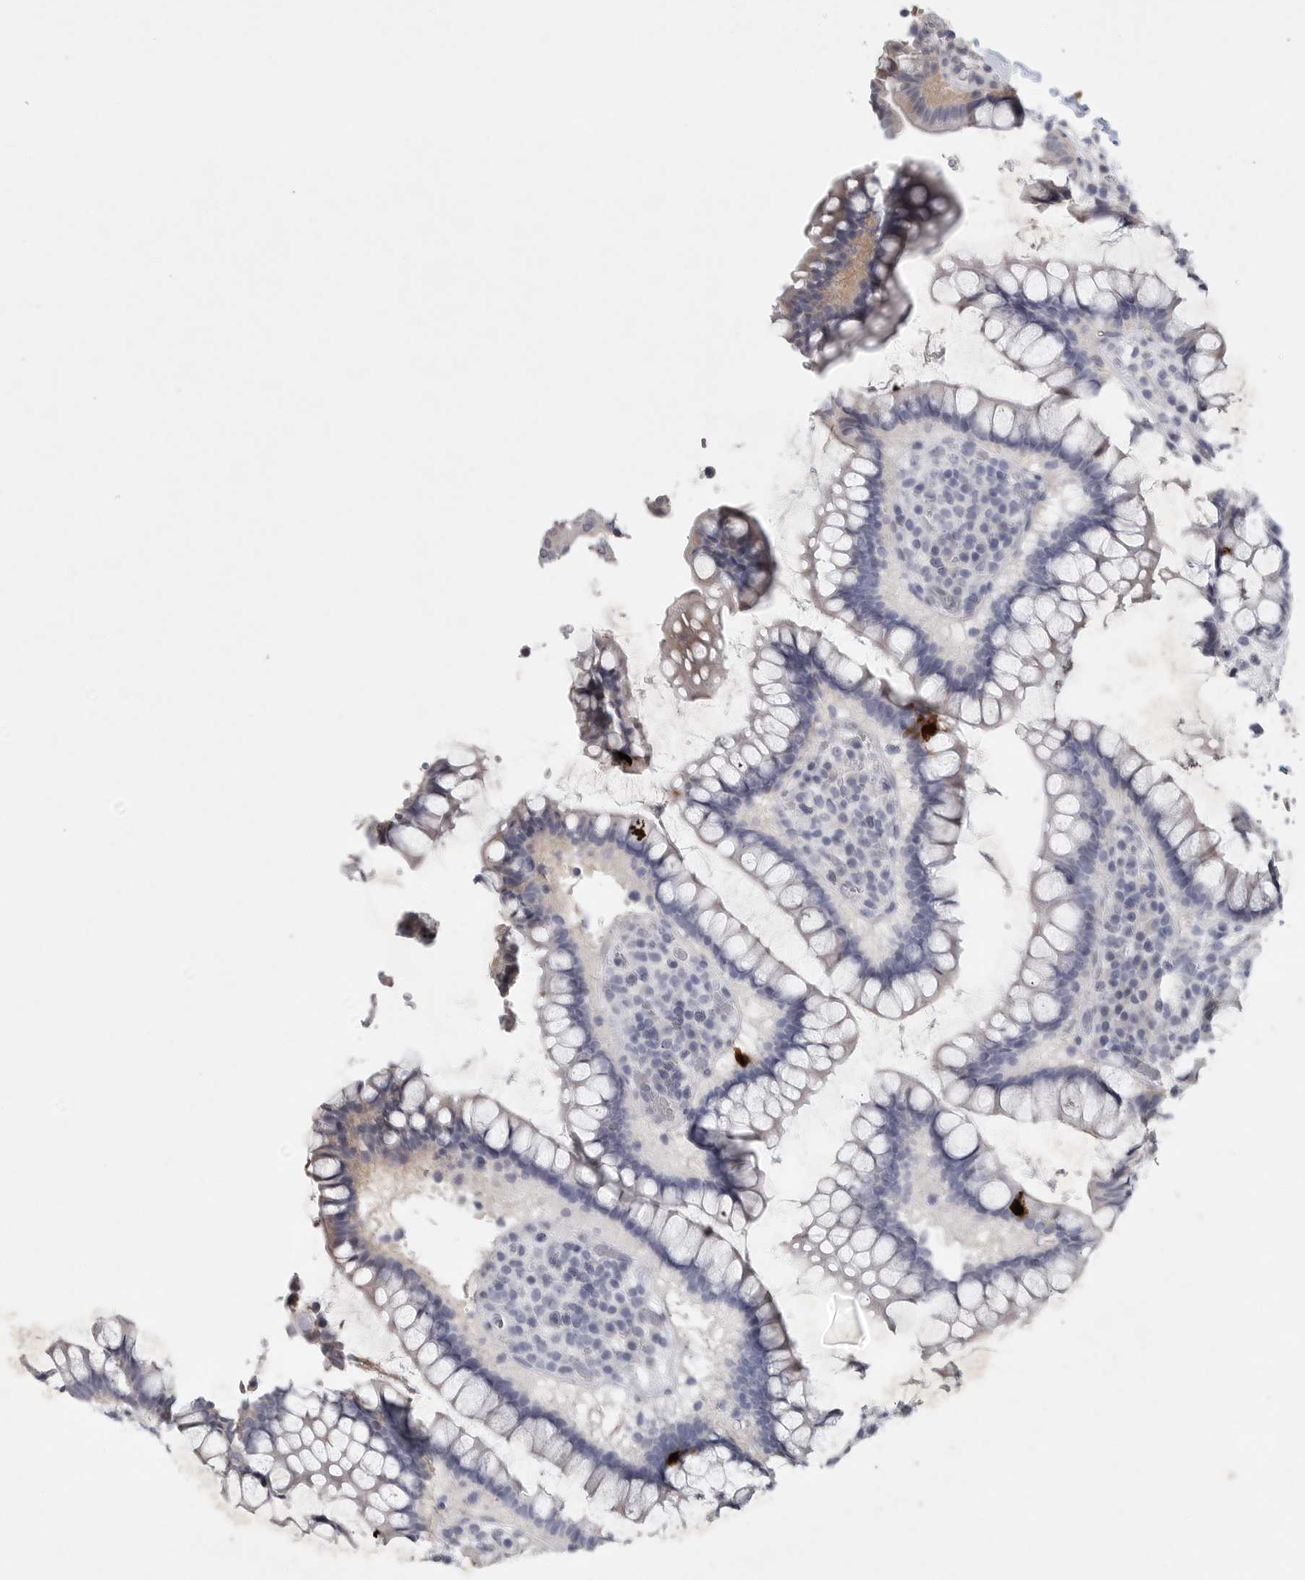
{"staining": {"intensity": "weak", "quantity": "<25%", "location": "cytoplasmic/membranous"}, "tissue": "colon", "cell_type": "Endothelial cells", "image_type": "normal", "snomed": [{"axis": "morphology", "description": "Normal tissue, NOS"}, {"axis": "topography", "description": "Colon"}], "caption": "This is an immunohistochemistry (IHC) image of benign colon. There is no staining in endothelial cells.", "gene": "TNR", "patient": {"sex": "female", "age": 79}}